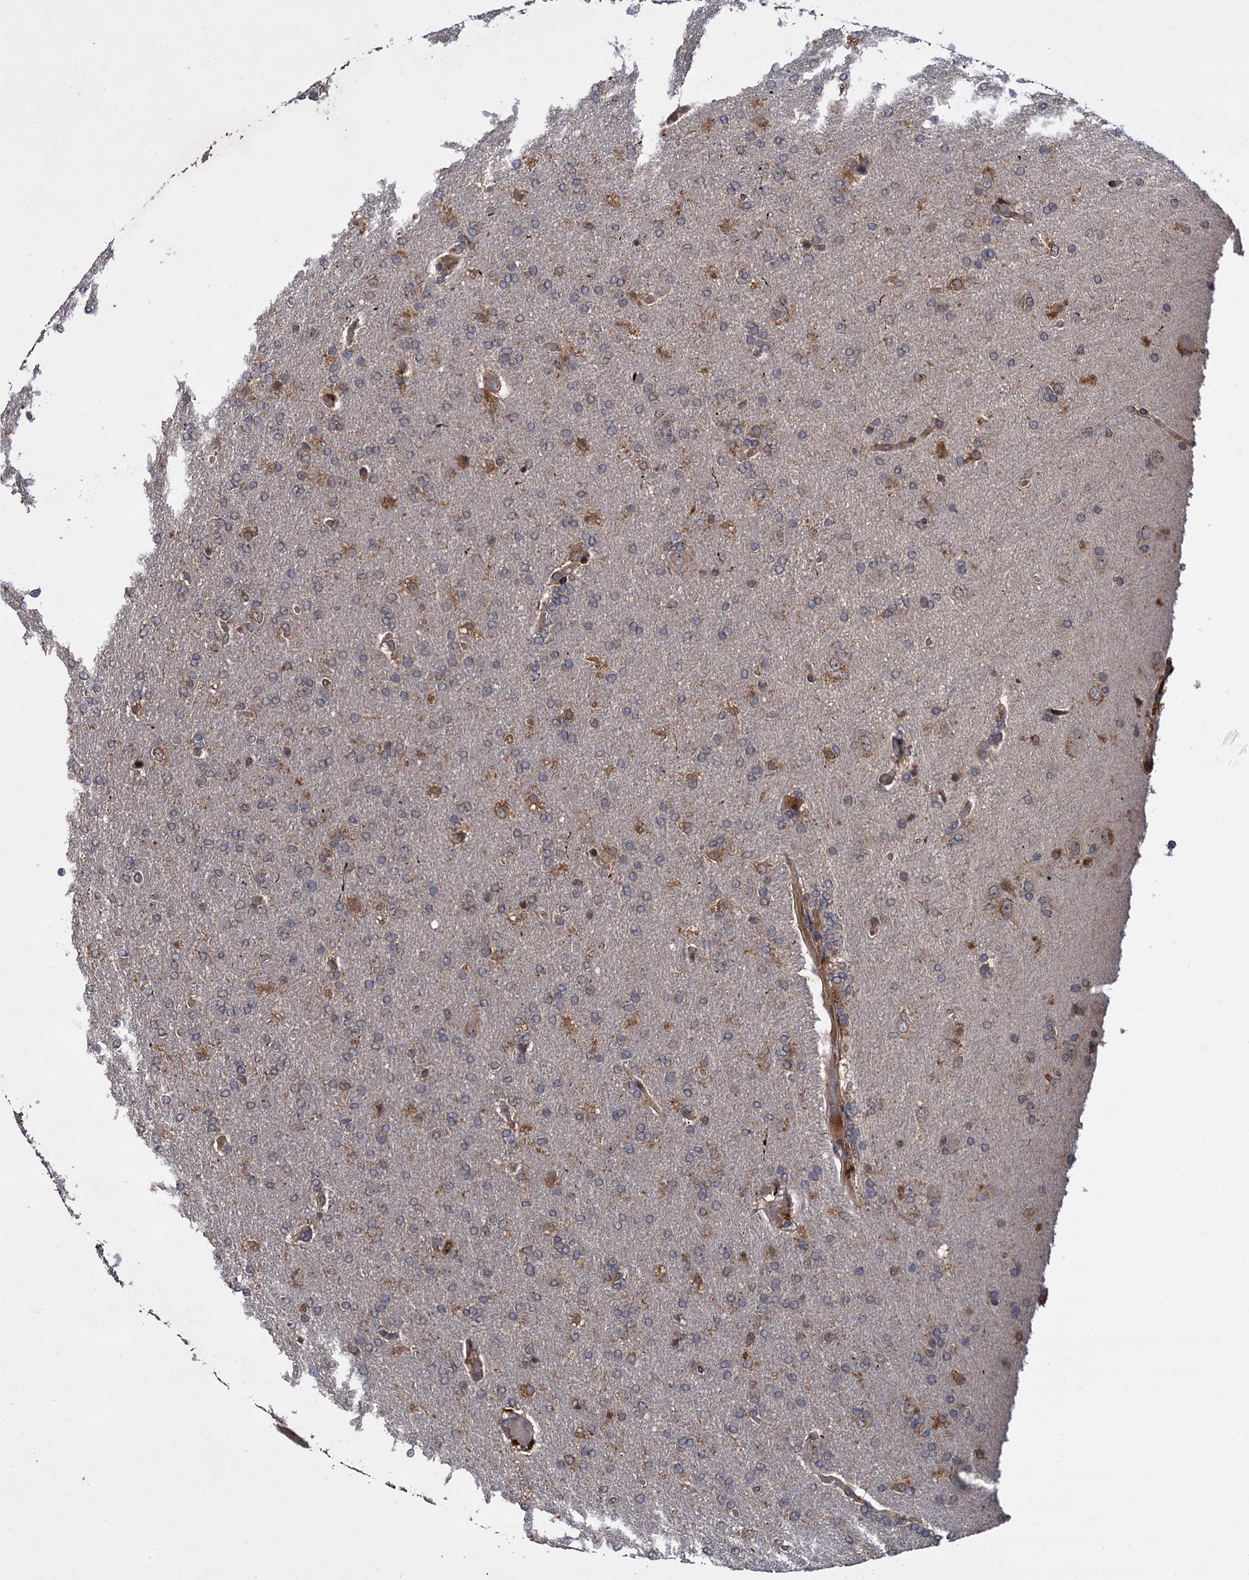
{"staining": {"intensity": "weak", "quantity": "<25%", "location": "cytoplasmic/membranous"}, "tissue": "glioma", "cell_type": "Tumor cells", "image_type": "cancer", "snomed": [{"axis": "morphology", "description": "Glioma, malignant, High grade"}, {"axis": "topography", "description": "Brain"}], "caption": "Tumor cells are negative for protein expression in human malignant glioma (high-grade).", "gene": "INPPL1", "patient": {"sex": "male", "age": 72}}